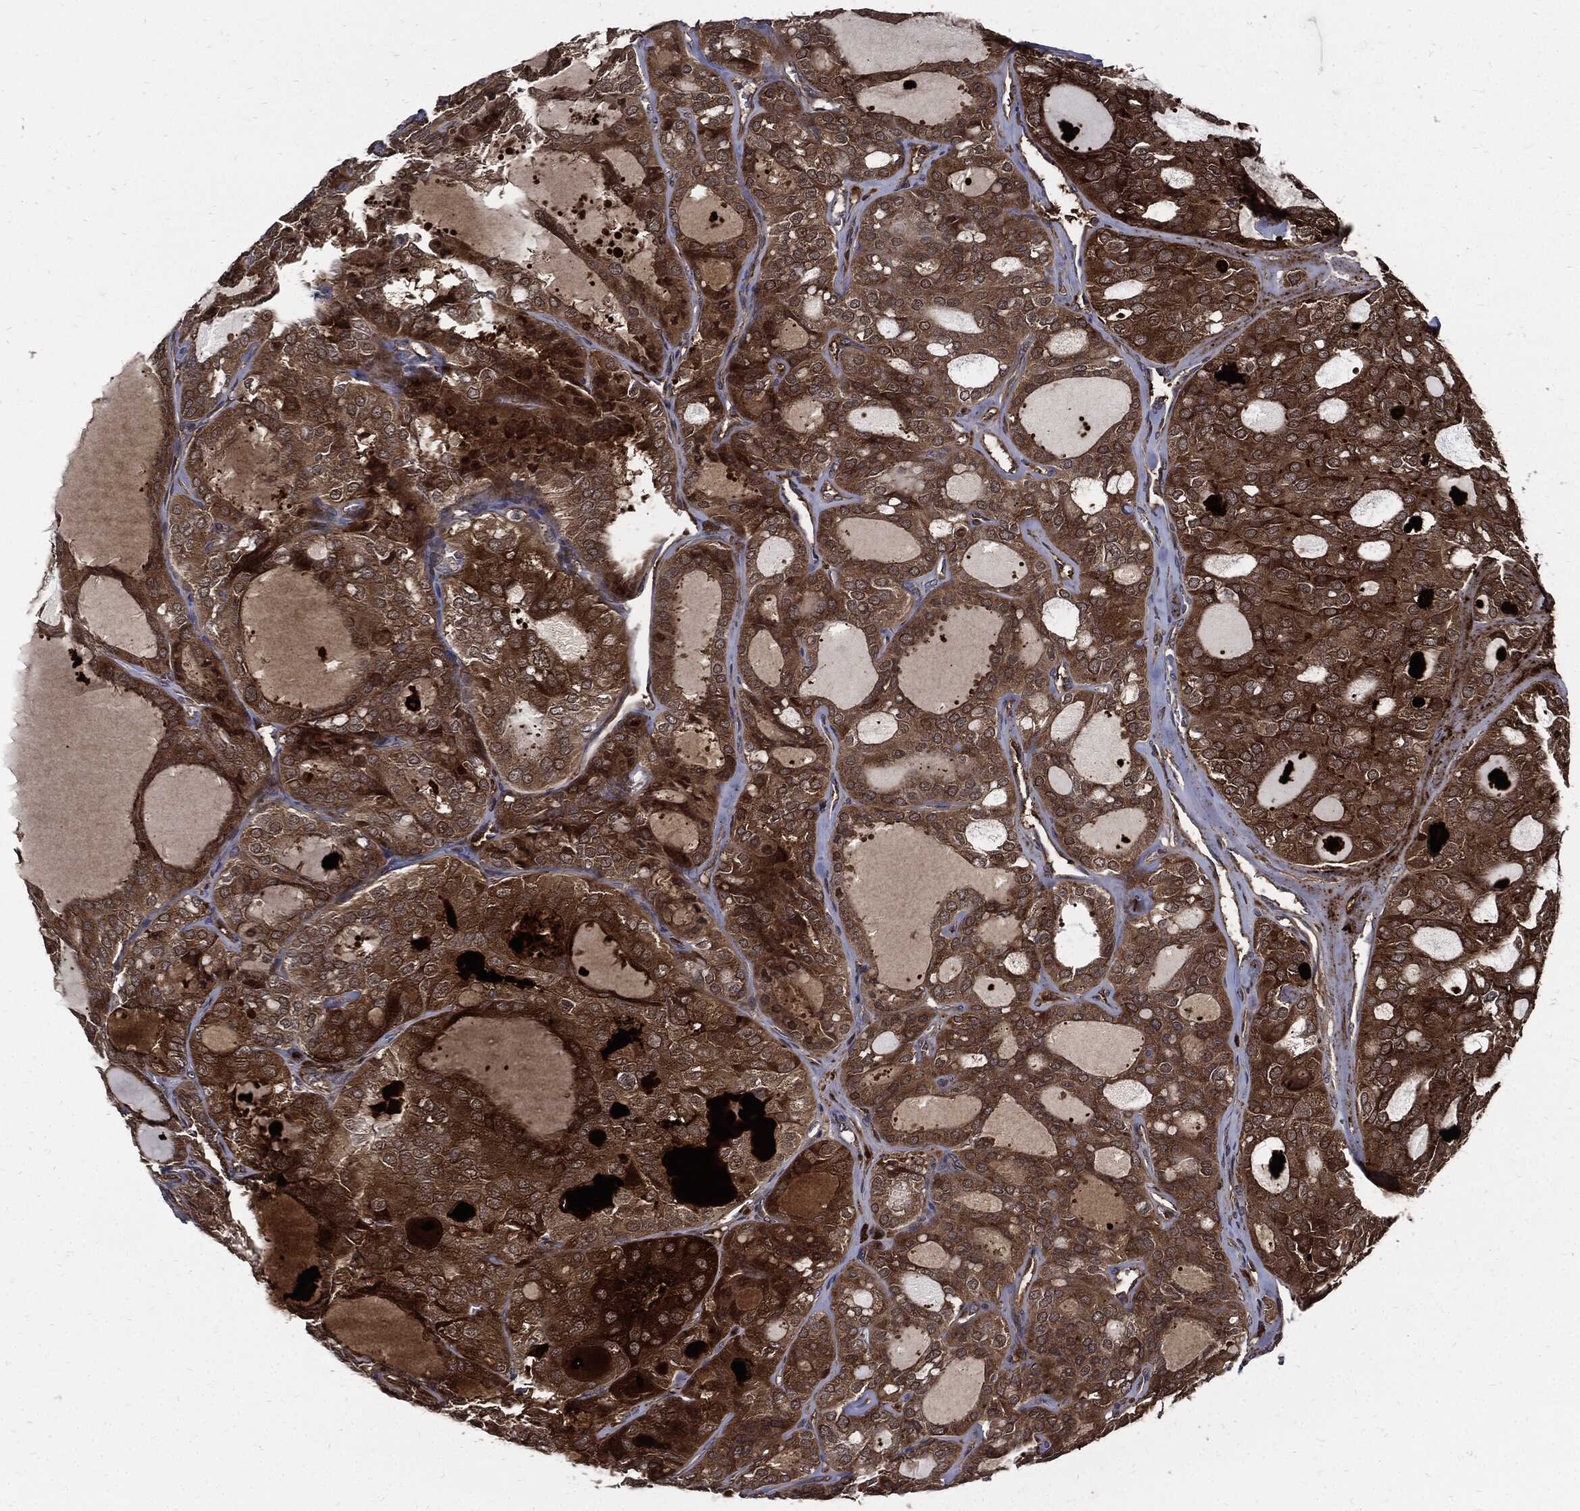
{"staining": {"intensity": "strong", "quantity": ">75%", "location": "cytoplasmic/membranous"}, "tissue": "thyroid cancer", "cell_type": "Tumor cells", "image_type": "cancer", "snomed": [{"axis": "morphology", "description": "Follicular adenoma carcinoma, NOS"}, {"axis": "topography", "description": "Thyroid gland"}], "caption": "The photomicrograph shows immunohistochemical staining of thyroid follicular adenoma carcinoma. There is strong cytoplasmic/membranous staining is identified in approximately >75% of tumor cells. (DAB (3,3'-diaminobenzidine) = brown stain, brightfield microscopy at high magnification).", "gene": "CLU", "patient": {"sex": "male", "age": 75}}